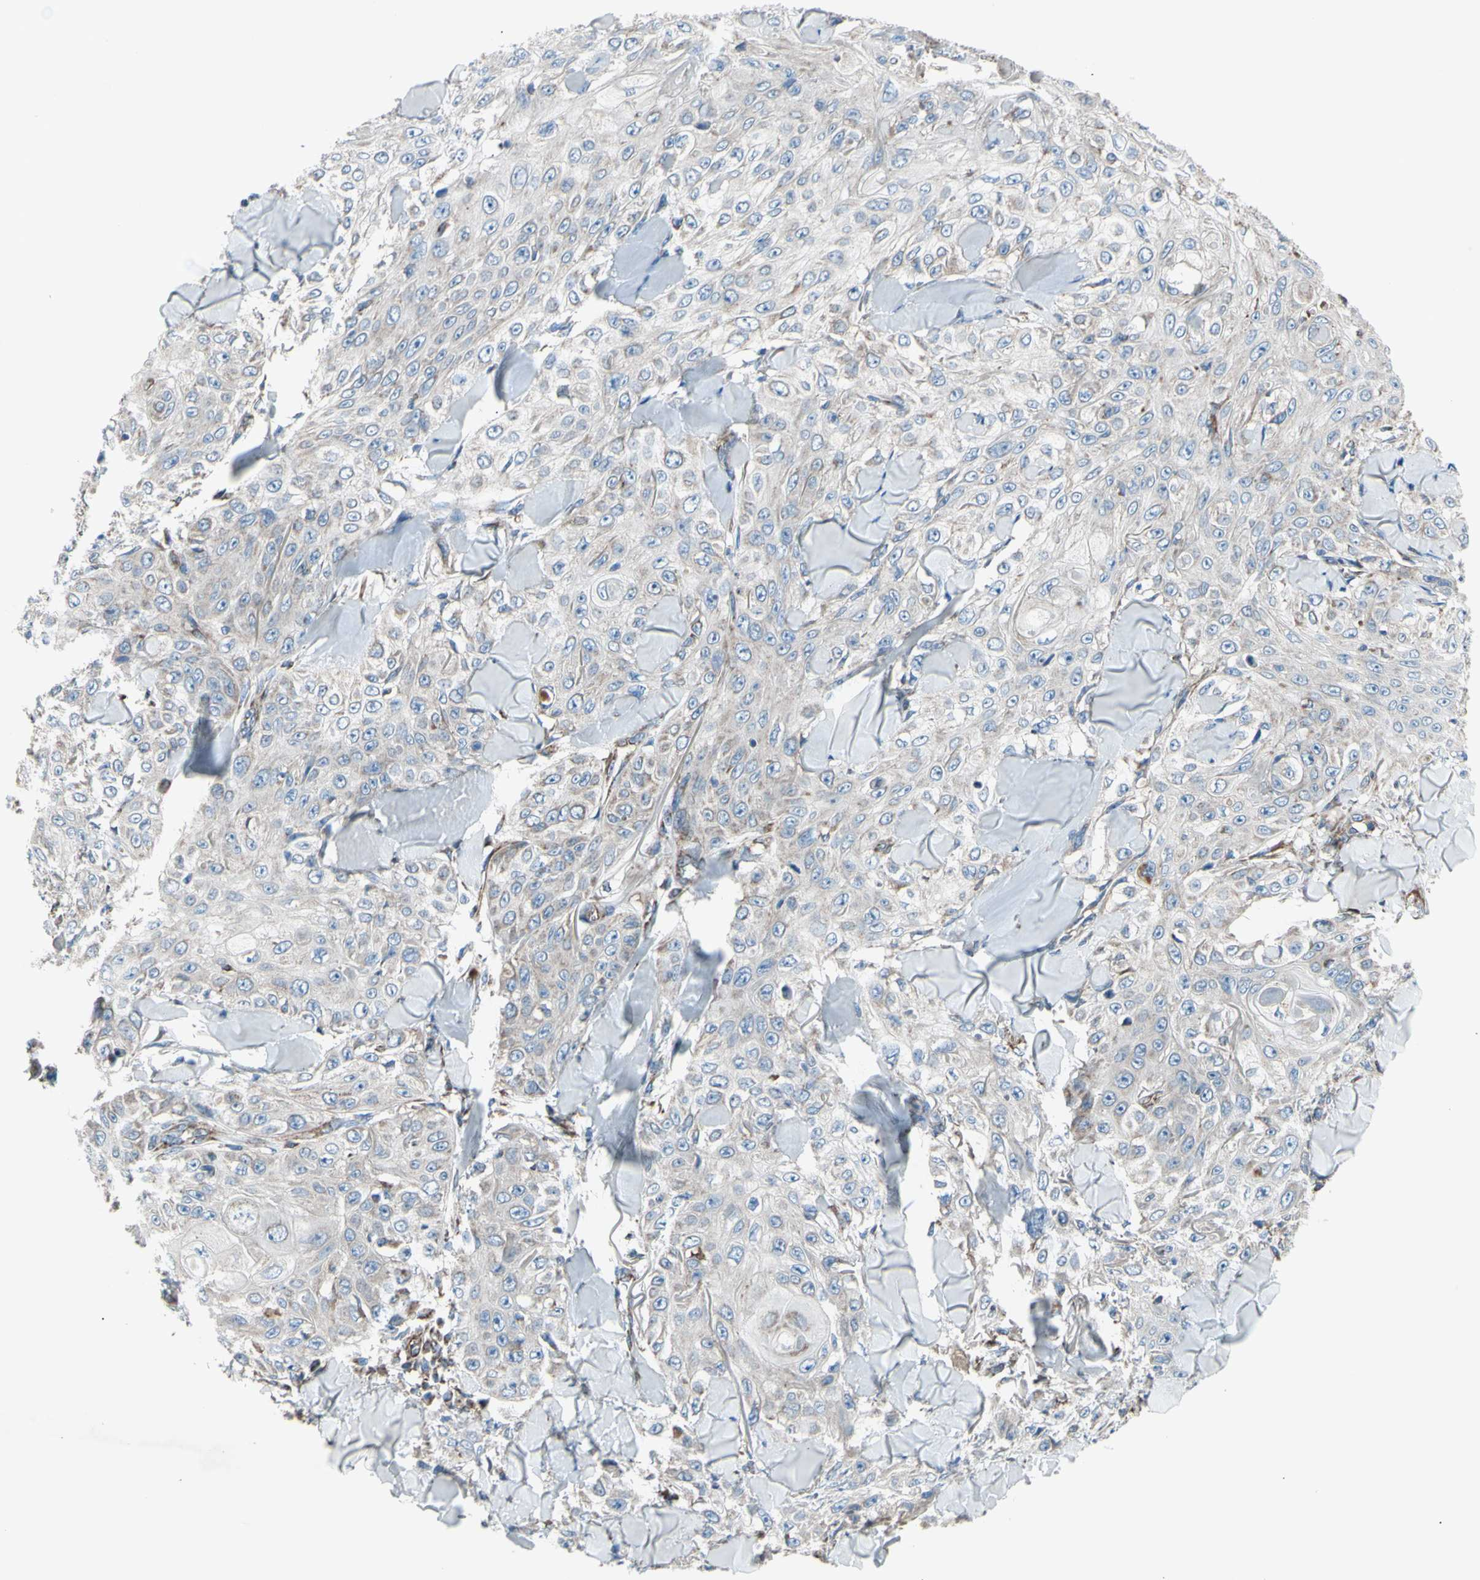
{"staining": {"intensity": "weak", "quantity": "<25%", "location": "cytoplasmic/membranous"}, "tissue": "skin cancer", "cell_type": "Tumor cells", "image_type": "cancer", "snomed": [{"axis": "morphology", "description": "Squamous cell carcinoma, NOS"}, {"axis": "topography", "description": "Skin"}], "caption": "Tumor cells are negative for brown protein staining in skin cancer. (Stains: DAB (3,3'-diaminobenzidine) immunohistochemistry (IHC) with hematoxylin counter stain, Microscopy: brightfield microscopy at high magnification).", "gene": "EMC7", "patient": {"sex": "male", "age": 86}}